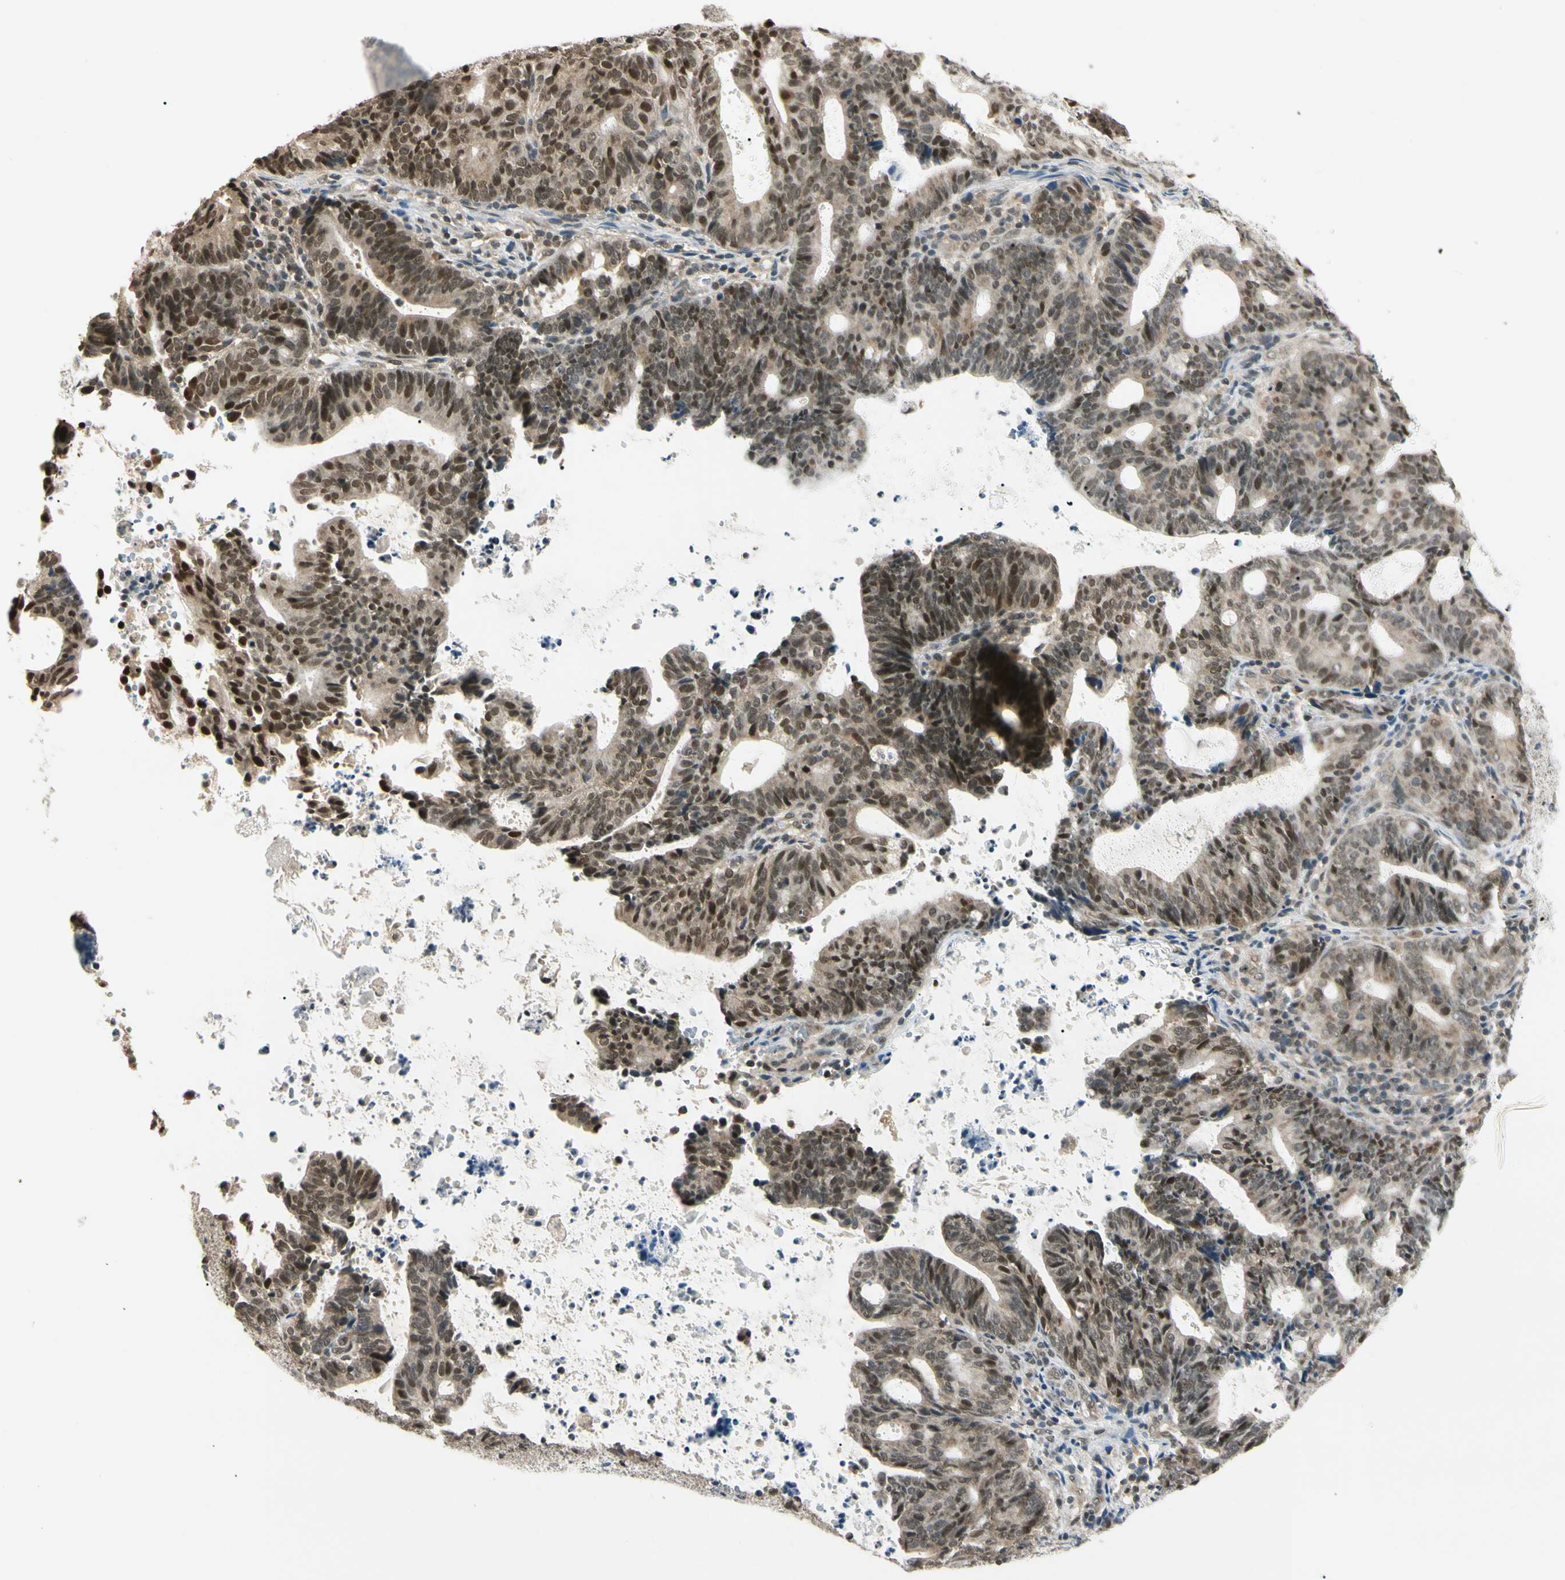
{"staining": {"intensity": "moderate", "quantity": ">75%", "location": "cytoplasmic/membranous,nuclear"}, "tissue": "endometrial cancer", "cell_type": "Tumor cells", "image_type": "cancer", "snomed": [{"axis": "morphology", "description": "Adenocarcinoma, NOS"}, {"axis": "topography", "description": "Uterus"}], "caption": "A brown stain shows moderate cytoplasmic/membranous and nuclear staining of a protein in endometrial cancer tumor cells. (Stains: DAB (3,3'-diaminobenzidine) in brown, nuclei in blue, Microscopy: brightfield microscopy at high magnification).", "gene": "ZSCAN12", "patient": {"sex": "female", "age": 83}}